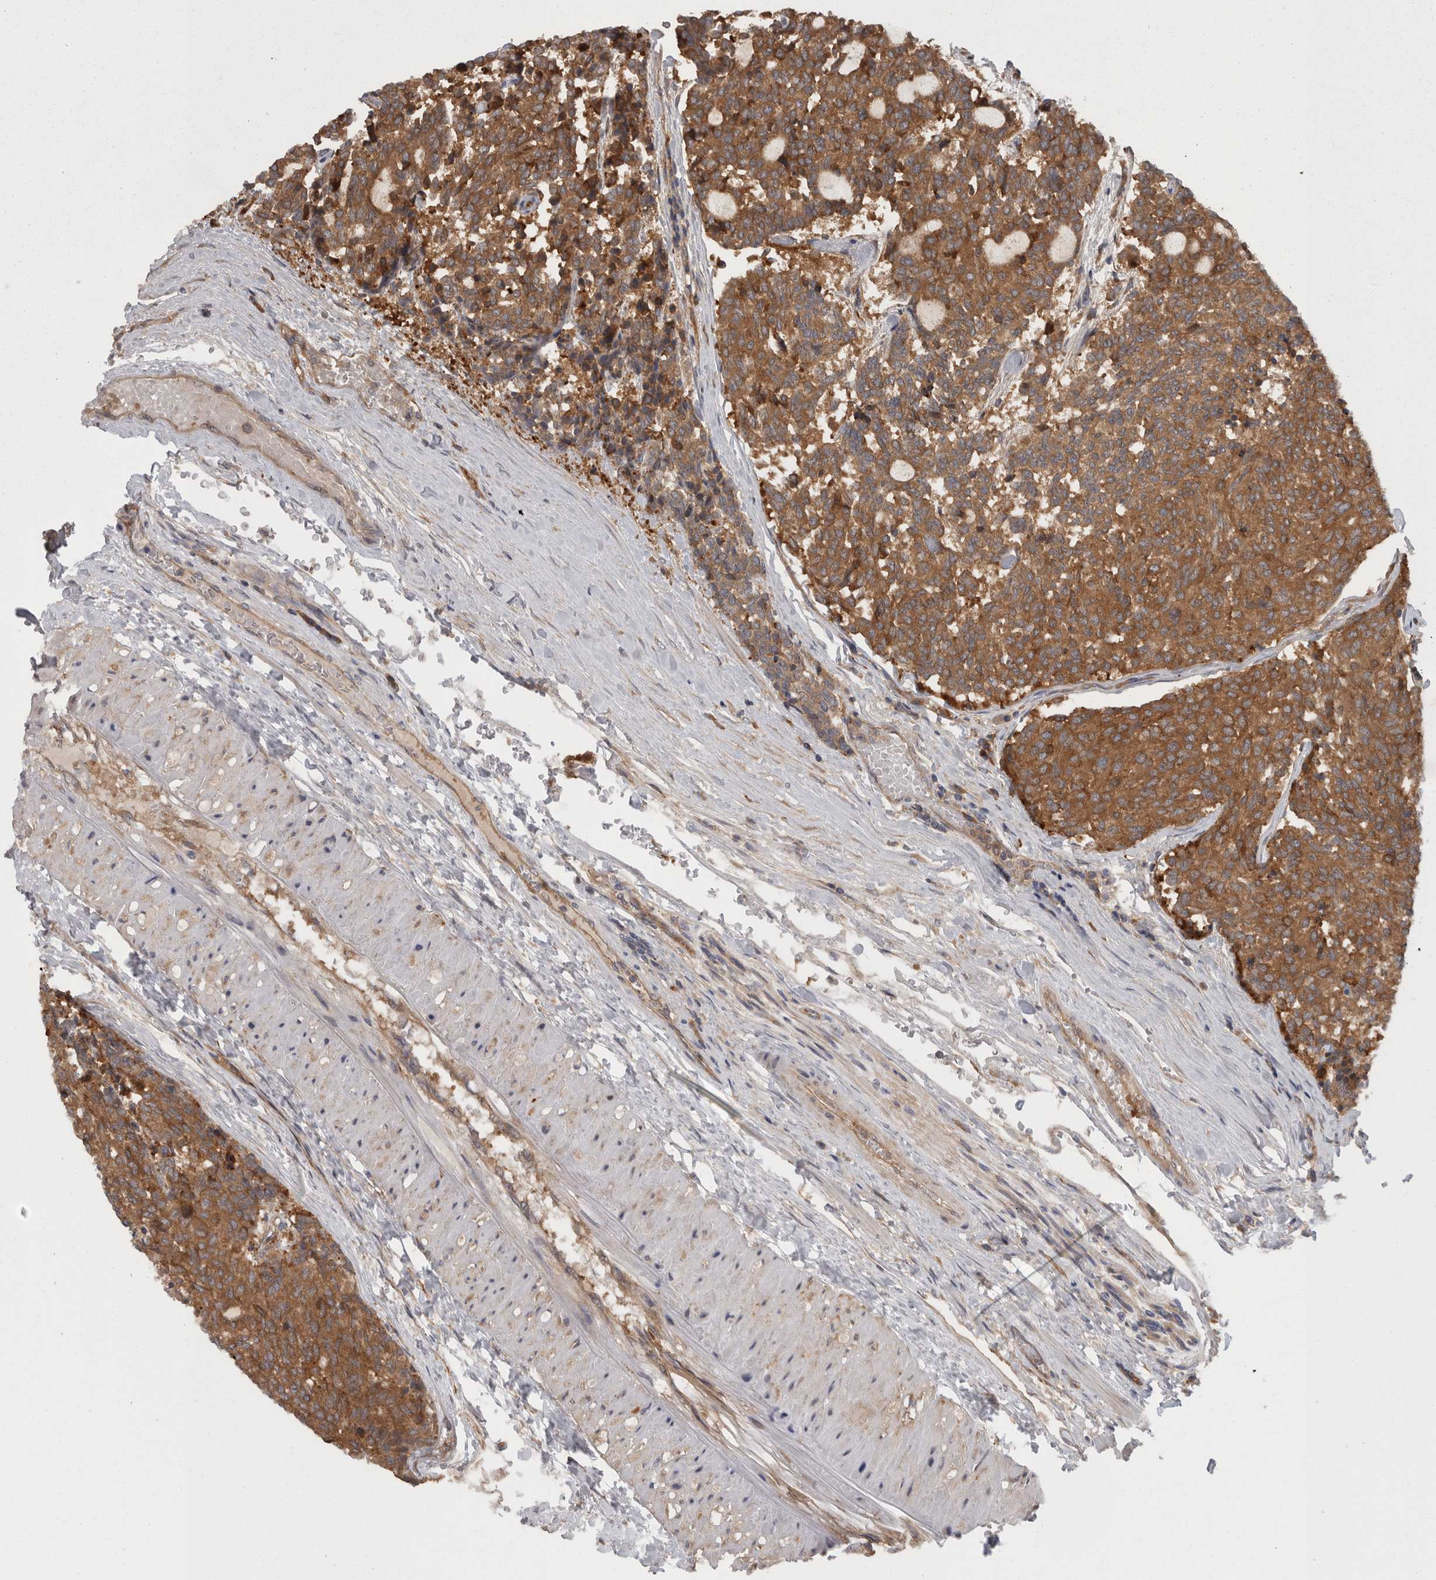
{"staining": {"intensity": "moderate", "quantity": ">75%", "location": "cytoplasmic/membranous"}, "tissue": "carcinoid", "cell_type": "Tumor cells", "image_type": "cancer", "snomed": [{"axis": "morphology", "description": "Carcinoid, malignant, NOS"}, {"axis": "topography", "description": "Pancreas"}], "caption": "A micrograph showing moderate cytoplasmic/membranous expression in about >75% of tumor cells in malignant carcinoid, as visualized by brown immunohistochemical staining.", "gene": "SMCR8", "patient": {"sex": "female", "age": 54}}